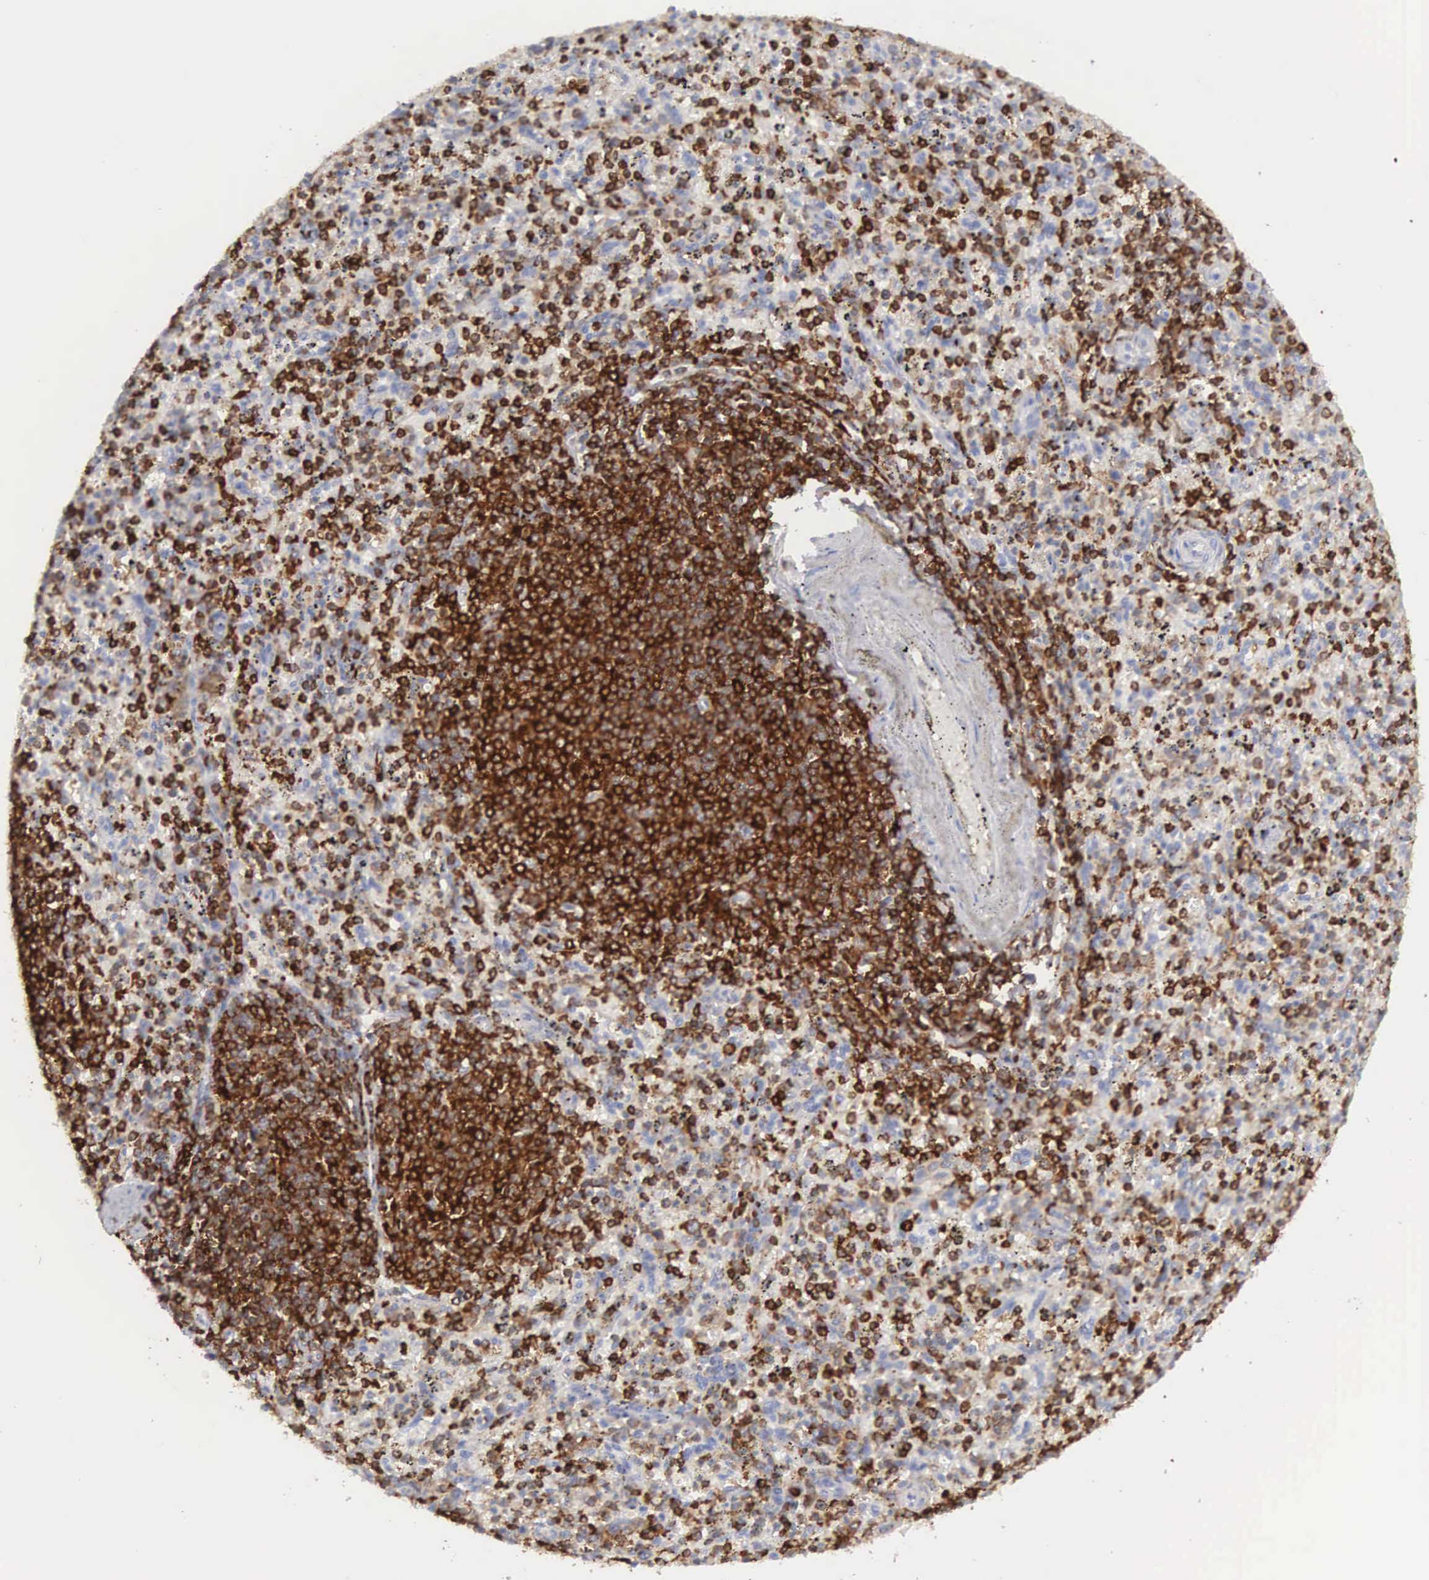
{"staining": {"intensity": "strong", "quantity": "25%-75%", "location": "cytoplasmic/membranous,nuclear"}, "tissue": "spleen", "cell_type": "Cells in red pulp", "image_type": "normal", "snomed": [{"axis": "morphology", "description": "Normal tissue, NOS"}, {"axis": "topography", "description": "Spleen"}], "caption": "Immunohistochemistry (IHC) photomicrograph of benign human spleen stained for a protein (brown), which reveals high levels of strong cytoplasmic/membranous,nuclear staining in approximately 25%-75% of cells in red pulp.", "gene": "ENSG00000285304", "patient": {"sex": "male", "age": 72}}